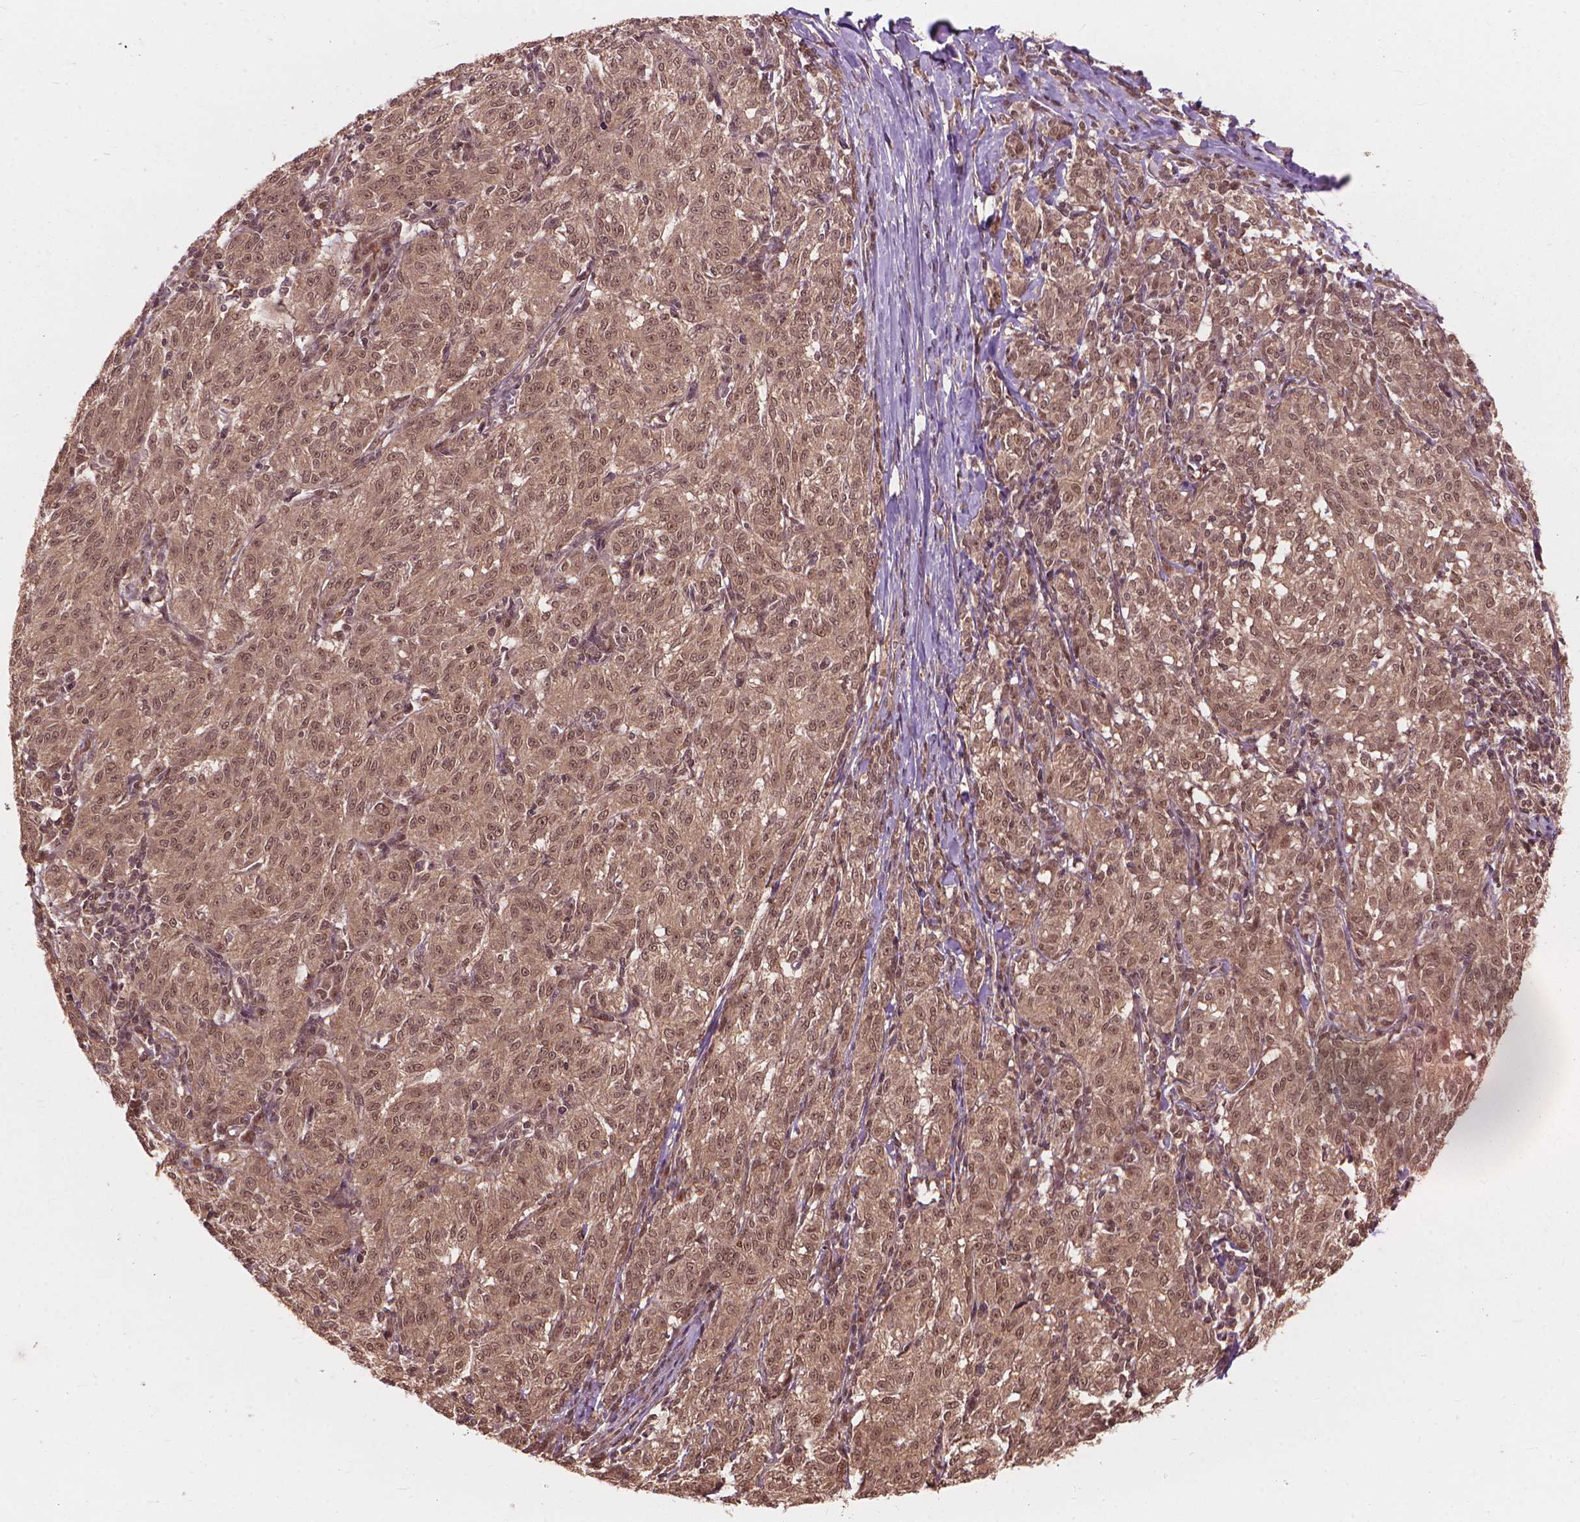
{"staining": {"intensity": "moderate", "quantity": ">75%", "location": "cytoplasmic/membranous,nuclear"}, "tissue": "melanoma", "cell_type": "Tumor cells", "image_type": "cancer", "snomed": [{"axis": "morphology", "description": "Malignant melanoma, NOS"}, {"axis": "topography", "description": "Skin"}], "caption": "IHC of human malignant melanoma displays medium levels of moderate cytoplasmic/membranous and nuclear expression in about >75% of tumor cells.", "gene": "SSU72", "patient": {"sex": "female", "age": 72}}